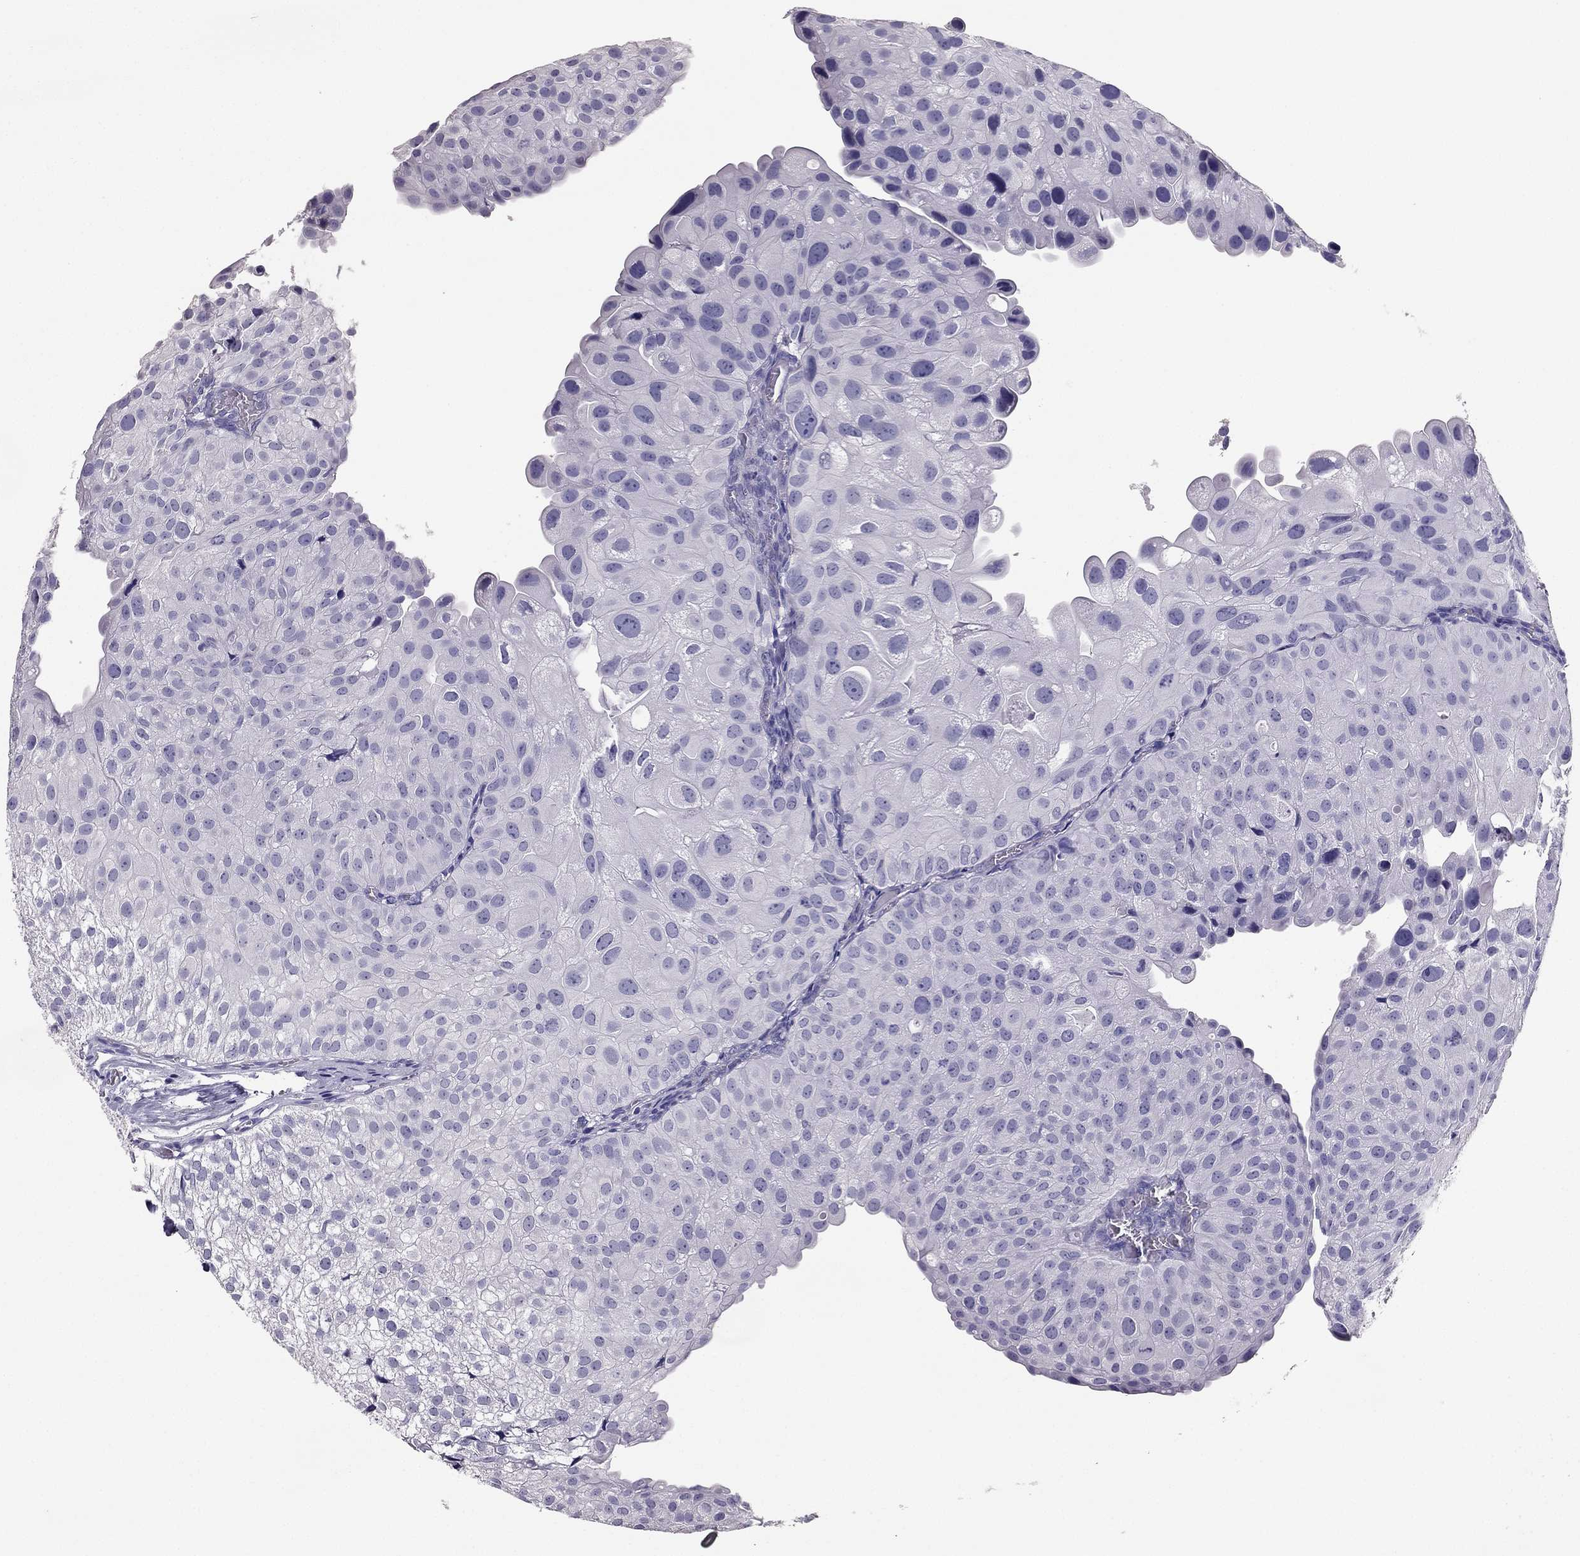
{"staining": {"intensity": "negative", "quantity": "none", "location": "none"}, "tissue": "urothelial cancer", "cell_type": "Tumor cells", "image_type": "cancer", "snomed": [{"axis": "morphology", "description": "Urothelial carcinoma, Low grade"}, {"axis": "topography", "description": "Urinary bladder"}], "caption": "Immunohistochemical staining of urothelial carcinoma (low-grade) demonstrates no significant staining in tumor cells.", "gene": "RHO", "patient": {"sex": "female", "age": 78}}